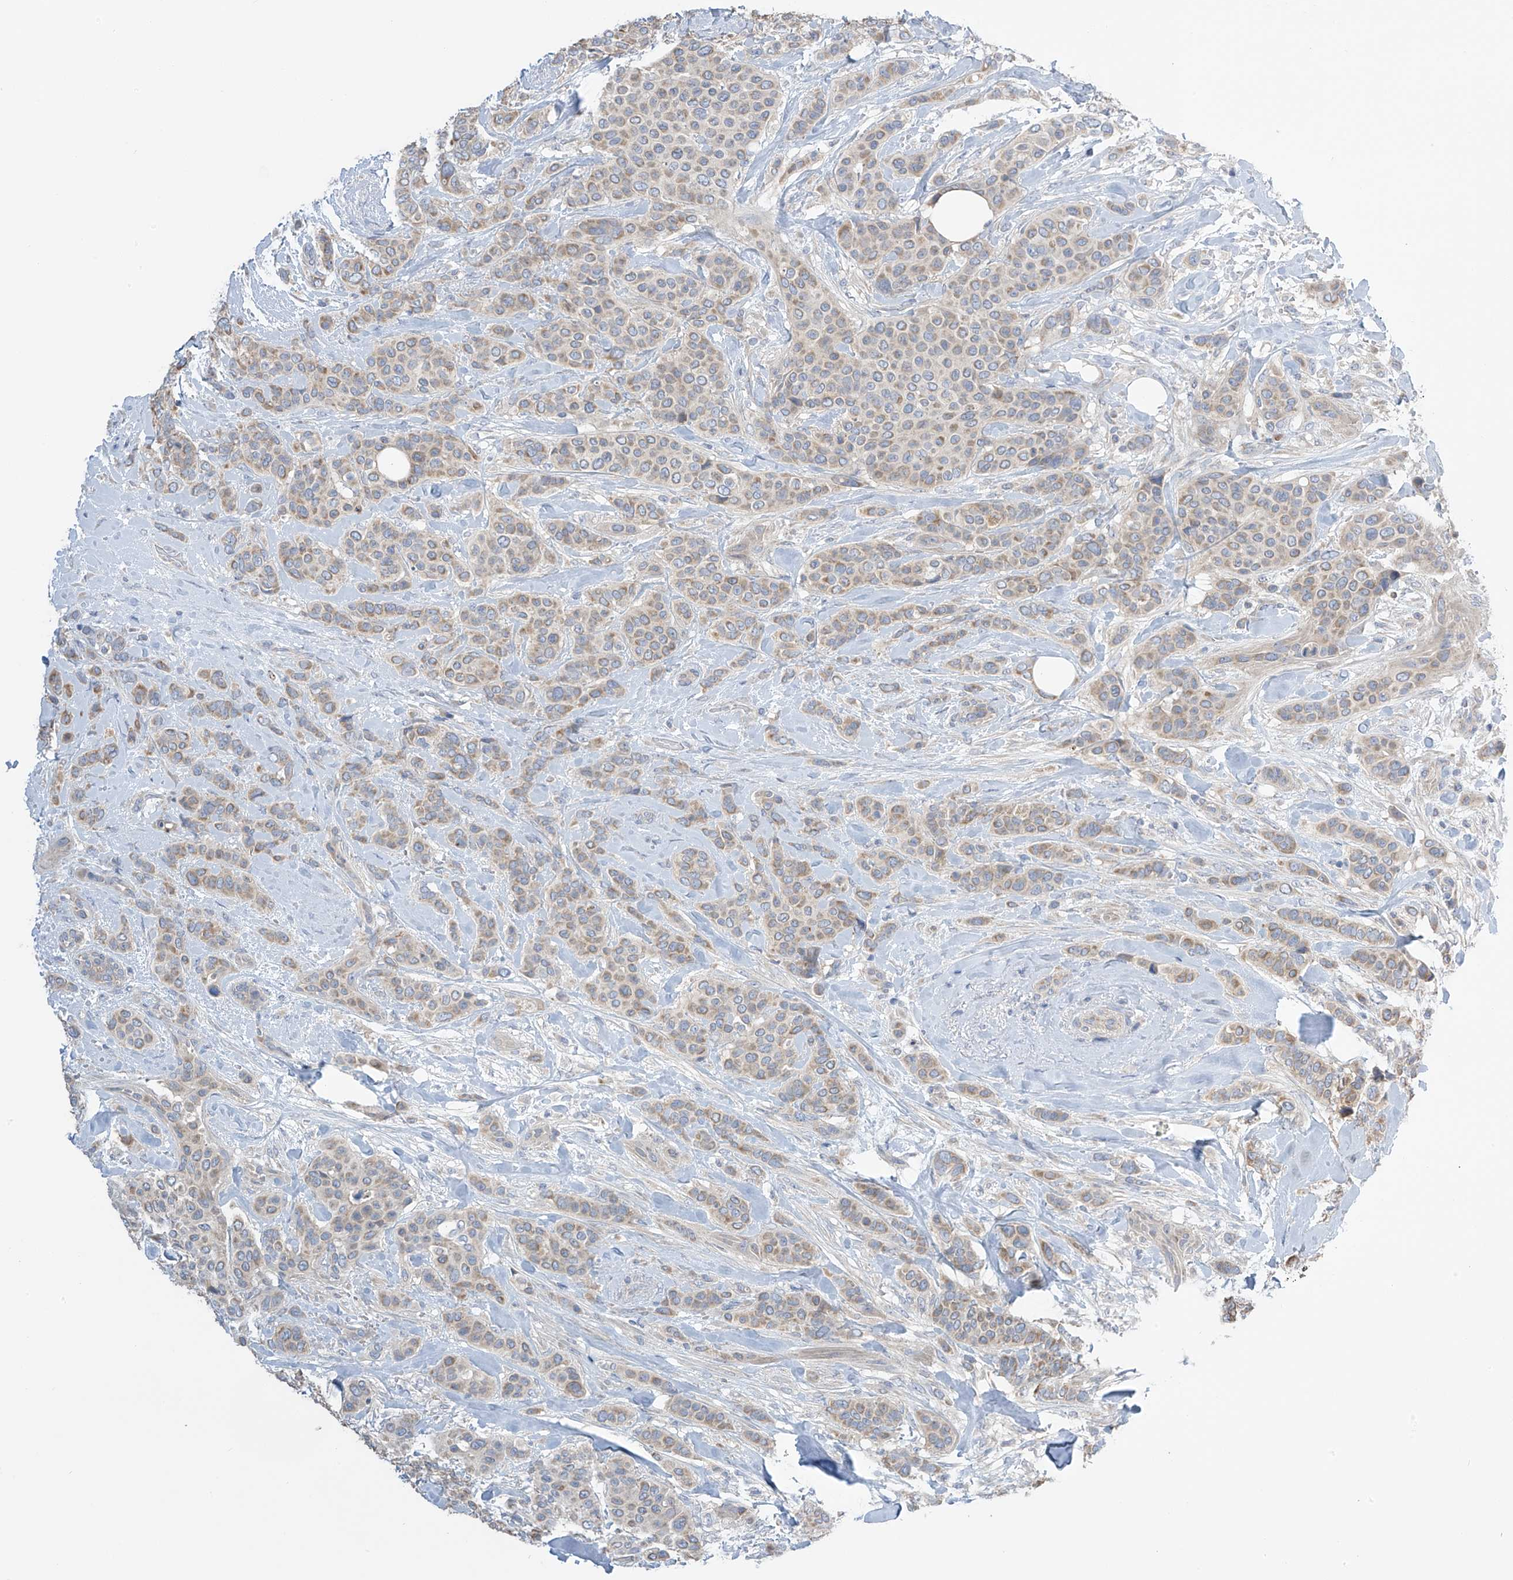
{"staining": {"intensity": "weak", "quantity": "25%-75%", "location": "cytoplasmic/membranous"}, "tissue": "breast cancer", "cell_type": "Tumor cells", "image_type": "cancer", "snomed": [{"axis": "morphology", "description": "Lobular carcinoma"}, {"axis": "topography", "description": "Breast"}], "caption": "Tumor cells show low levels of weak cytoplasmic/membranous staining in approximately 25%-75% of cells in lobular carcinoma (breast).", "gene": "PNPT1", "patient": {"sex": "female", "age": 51}}